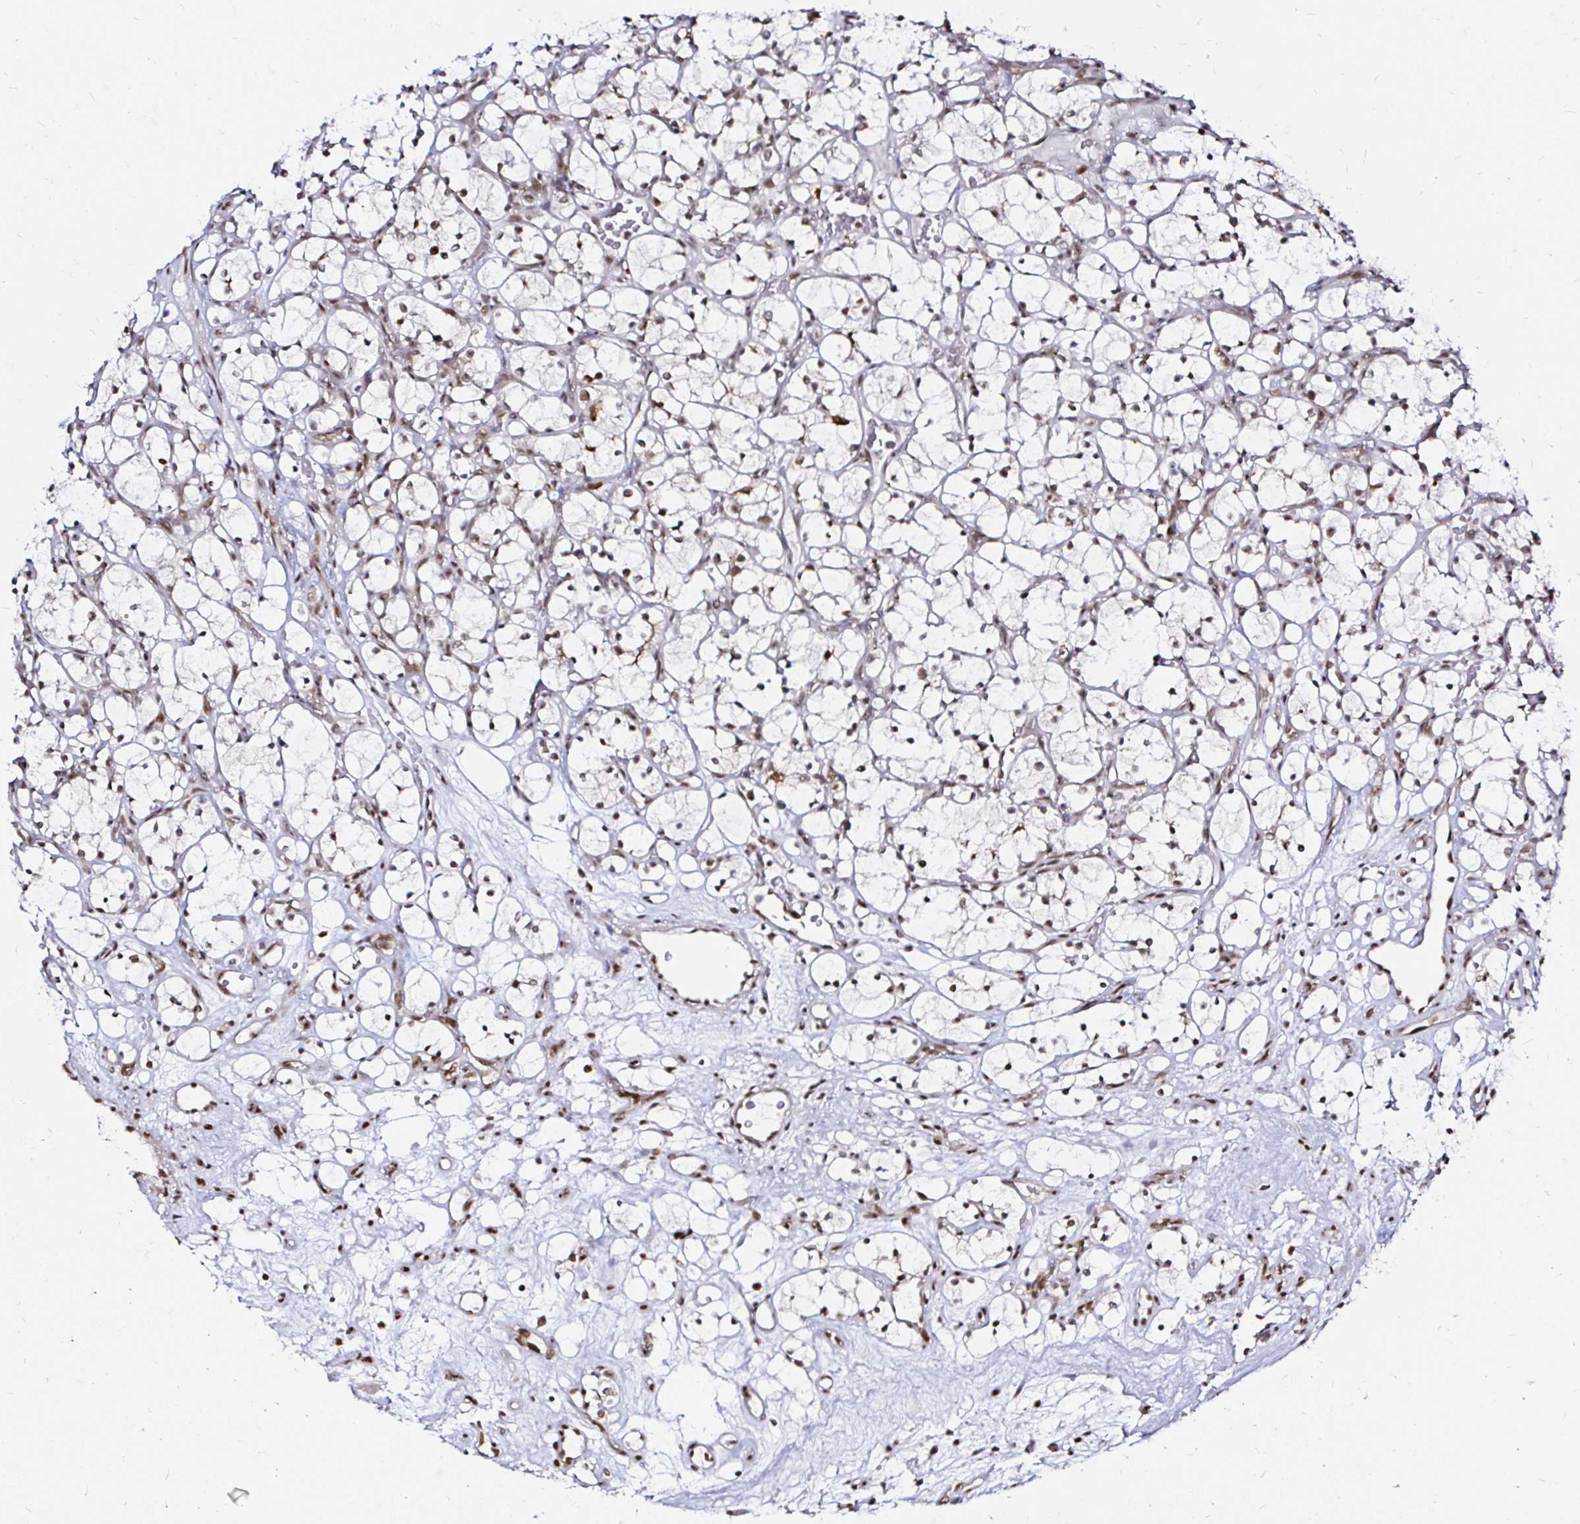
{"staining": {"intensity": "moderate", "quantity": ">75%", "location": "nuclear"}, "tissue": "renal cancer", "cell_type": "Tumor cells", "image_type": "cancer", "snomed": [{"axis": "morphology", "description": "Adenocarcinoma, NOS"}, {"axis": "topography", "description": "Kidney"}], "caption": "DAB immunohistochemical staining of human adenocarcinoma (renal) exhibits moderate nuclear protein staining in approximately >75% of tumor cells. The protein is shown in brown color, while the nuclei are stained blue.", "gene": "SNRPC", "patient": {"sex": "female", "age": 69}}